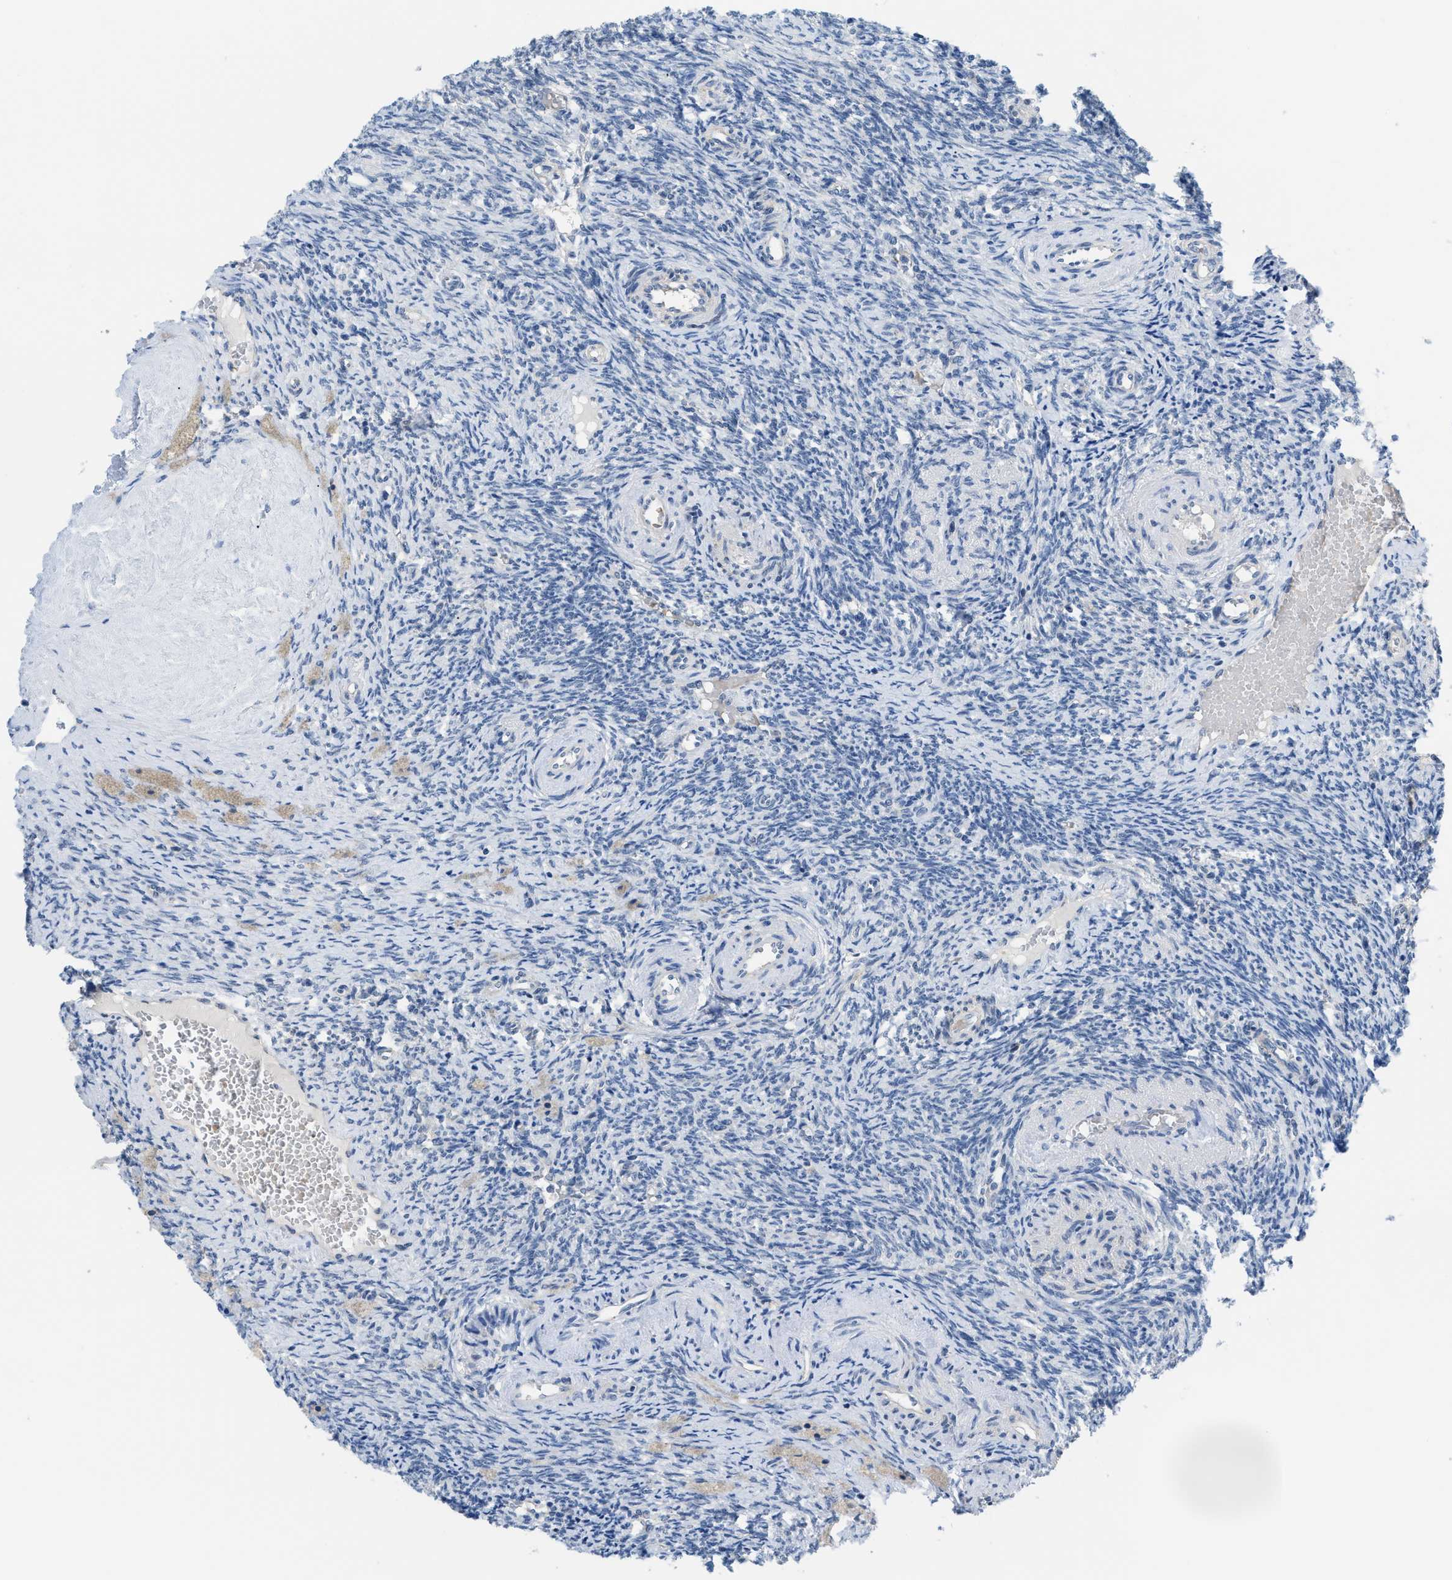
{"staining": {"intensity": "weak", "quantity": ">75%", "location": "cytoplasmic/membranous"}, "tissue": "ovary", "cell_type": "Follicle cells", "image_type": "normal", "snomed": [{"axis": "morphology", "description": "Normal tissue, NOS"}, {"axis": "topography", "description": "Ovary"}], "caption": "The immunohistochemical stain labels weak cytoplasmic/membranous expression in follicle cells of benign ovary.", "gene": "PSAT1", "patient": {"sex": "female", "age": 41}}